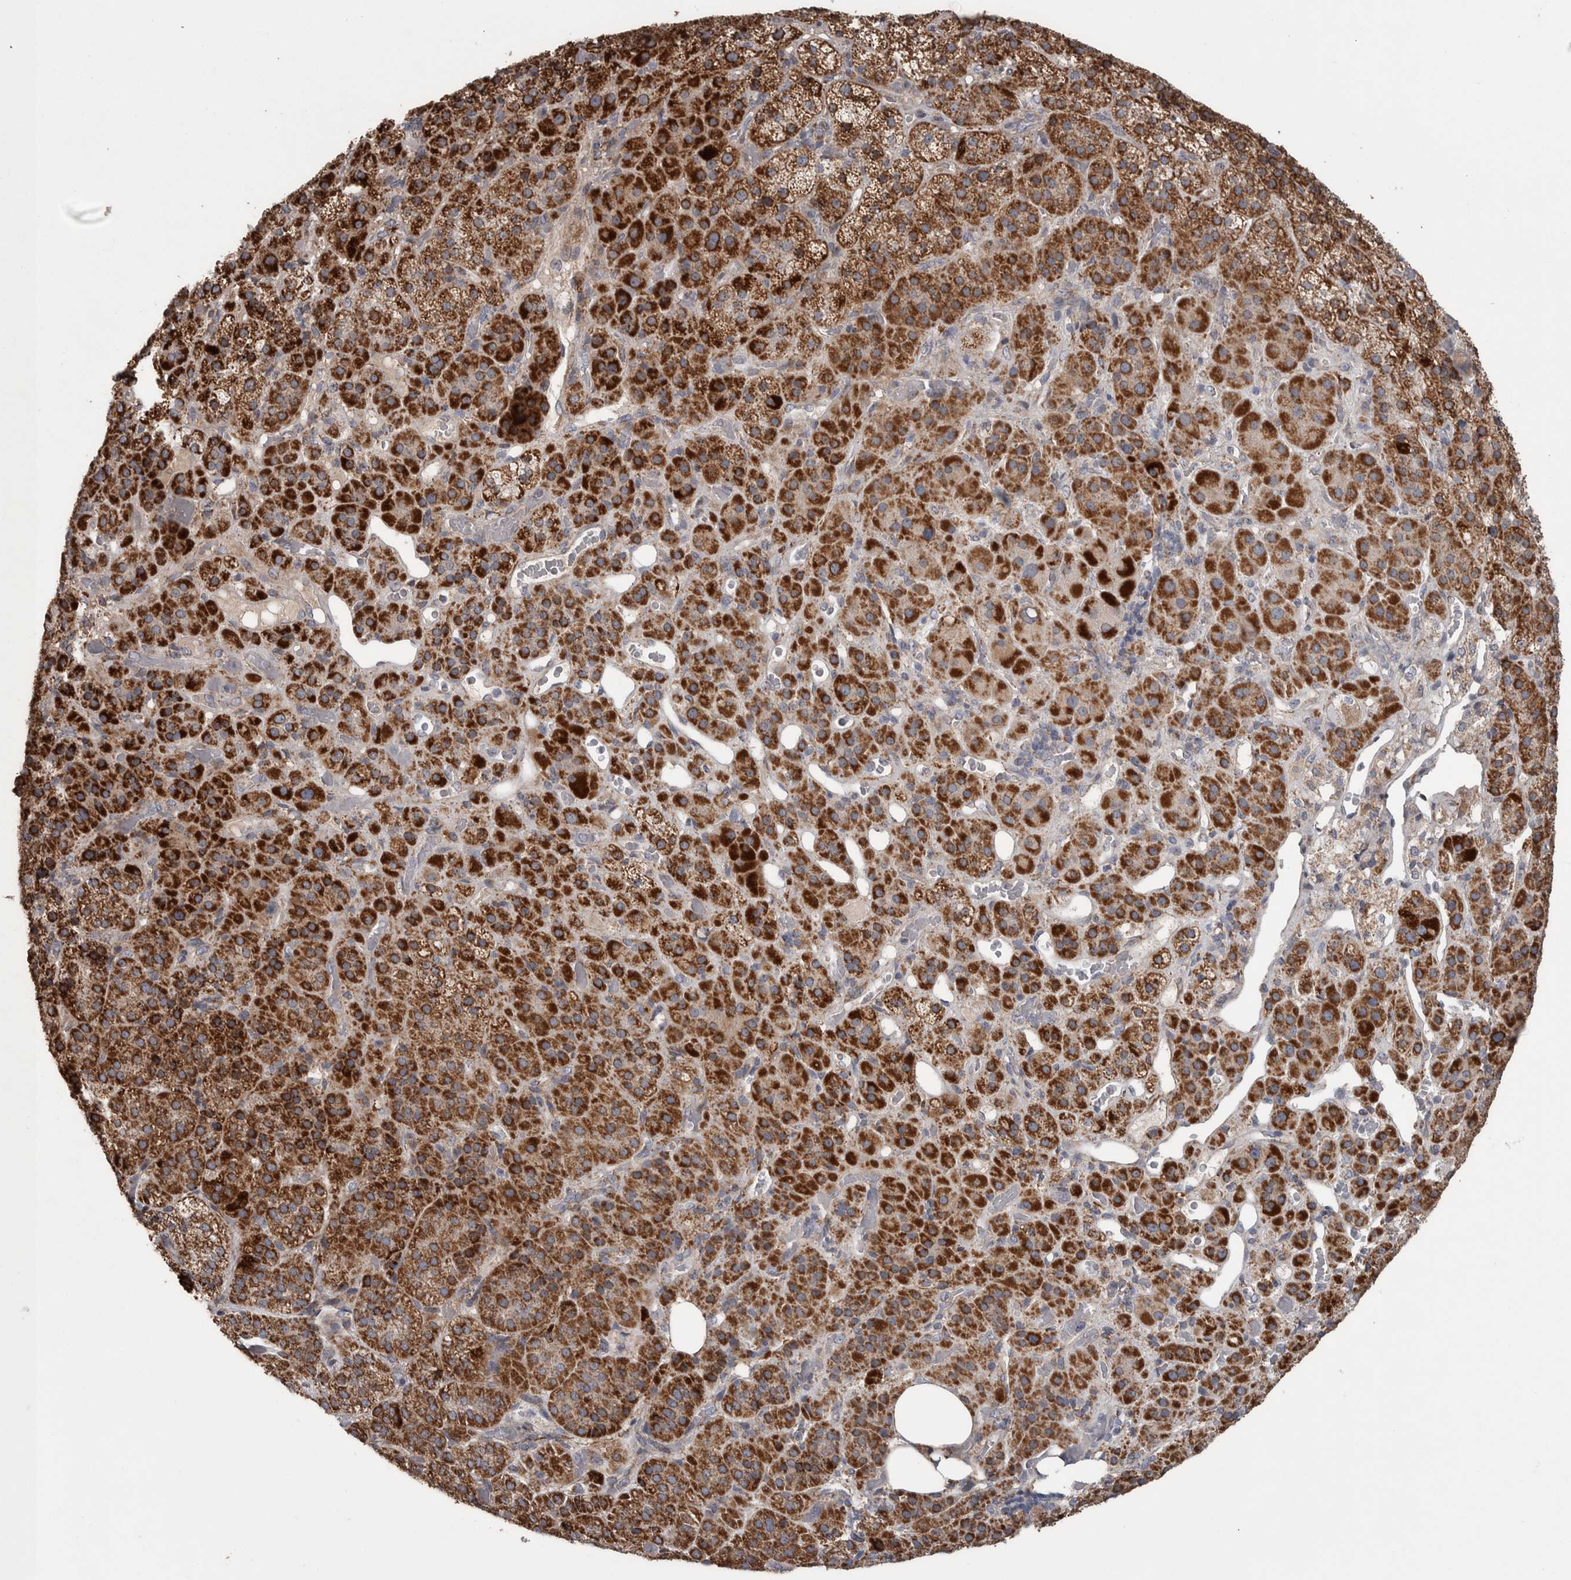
{"staining": {"intensity": "strong", "quantity": ">75%", "location": "cytoplasmic/membranous"}, "tissue": "adrenal gland", "cell_type": "Glandular cells", "image_type": "normal", "snomed": [{"axis": "morphology", "description": "Normal tissue, NOS"}, {"axis": "topography", "description": "Adrenal gland"}], "caption": "Adrenal gland stained with immunohistochemistry displays strong cytoplasmic/membranous positivity in approximately >75% of glandular cells.", "gene": "SCO1", "patient": {"sex": "male", "age": 57}}